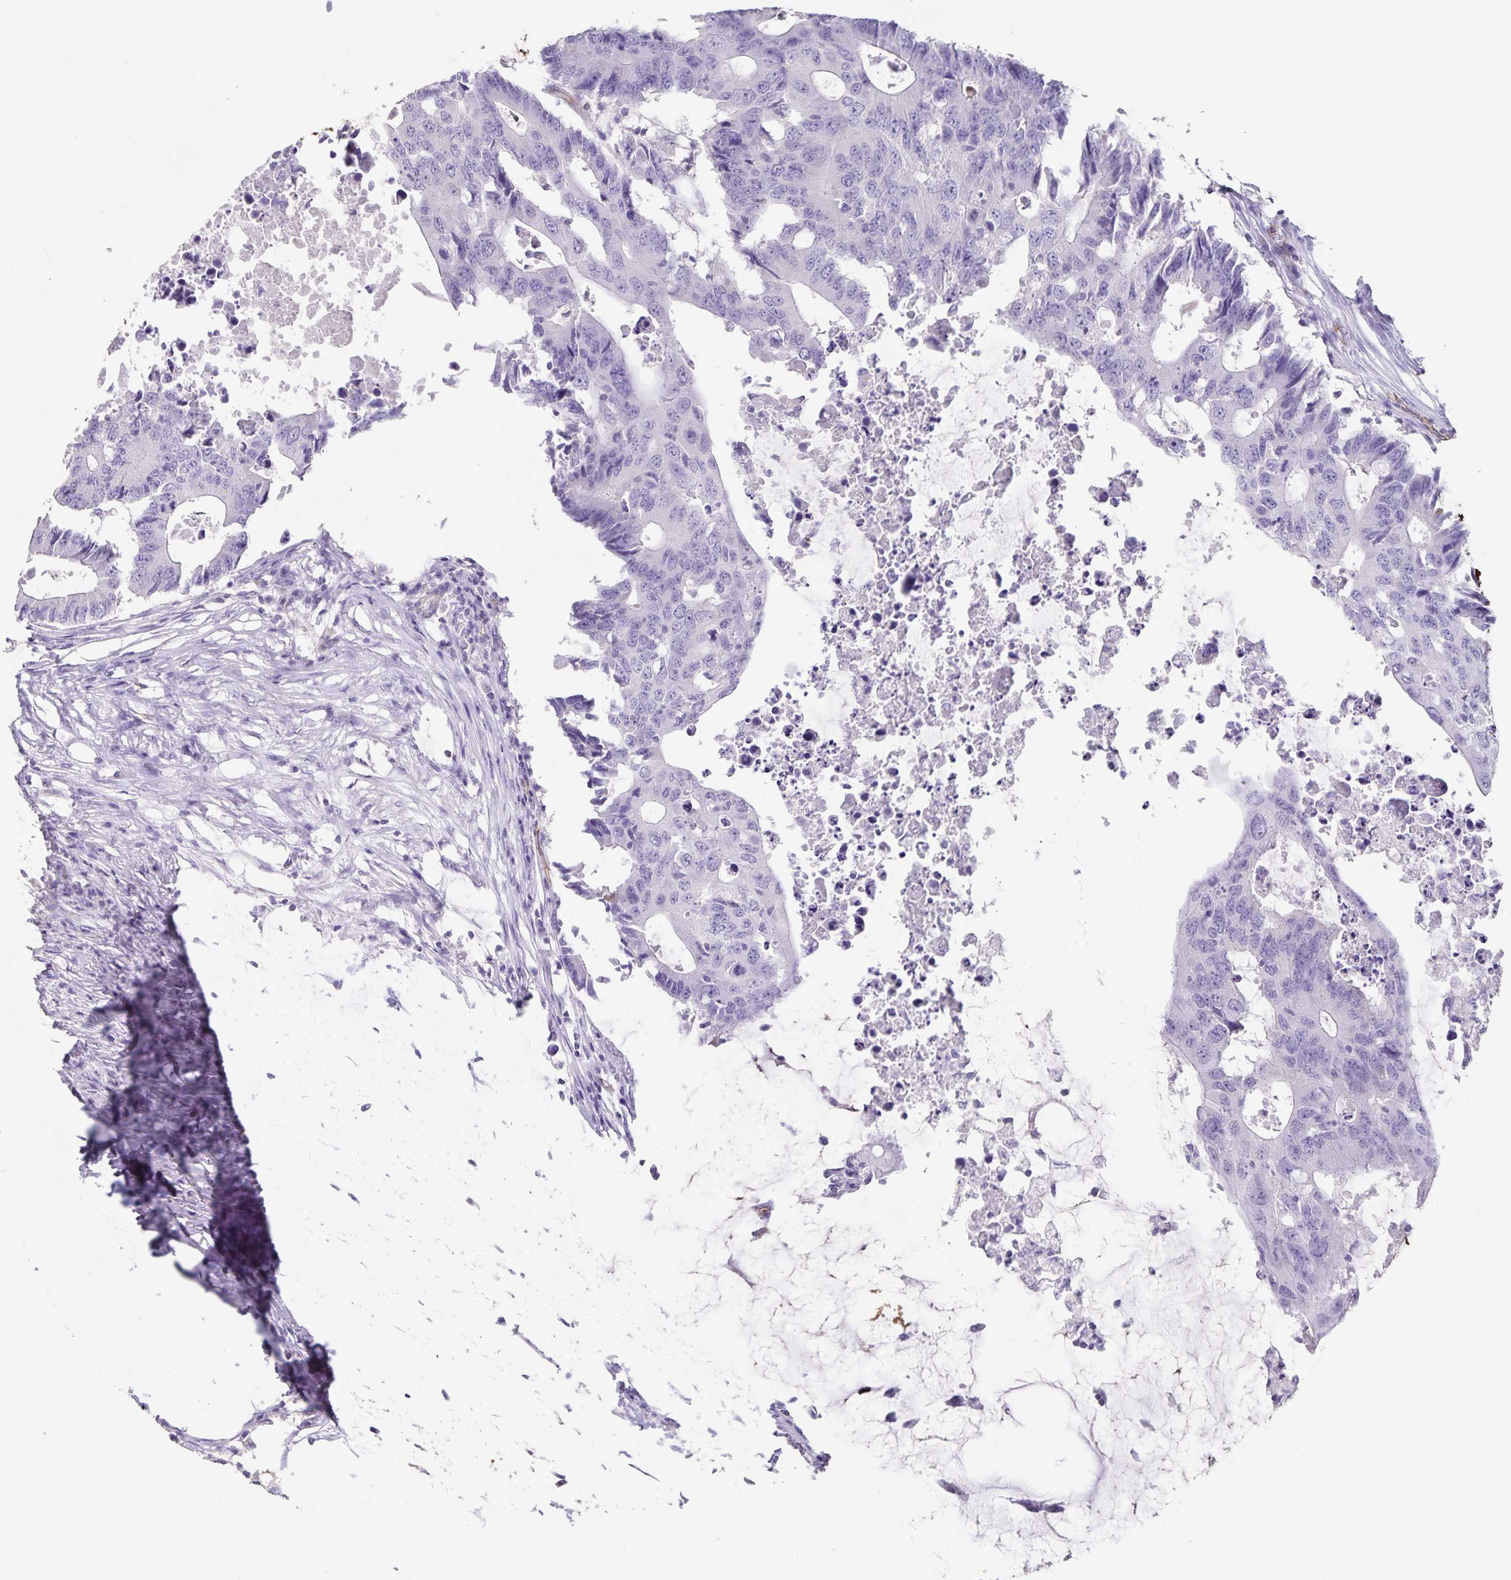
{"staining": {"intensity": "negative", "quantity": "none", "location": "none"}, "tissue": "colorectal cancer", "cell_type": "Tumor cells", "image_type": "cancer", "snomed": [{"axis": "morphology", "description": "Adenocarcinoma, NOS"}, {"axis": "topography", "description": "Colon"}], "caption": "Tumor cells are negative for brown protein staining in colorectal adenocarcinoma. Brightfield microscopy of immunohistochemistry (IHC) stained with DAB (brown) and hematoxylin (blue), captured at high magnification.", "gene": "SYNM", "patient": {"sex": "male", "age": 71}}